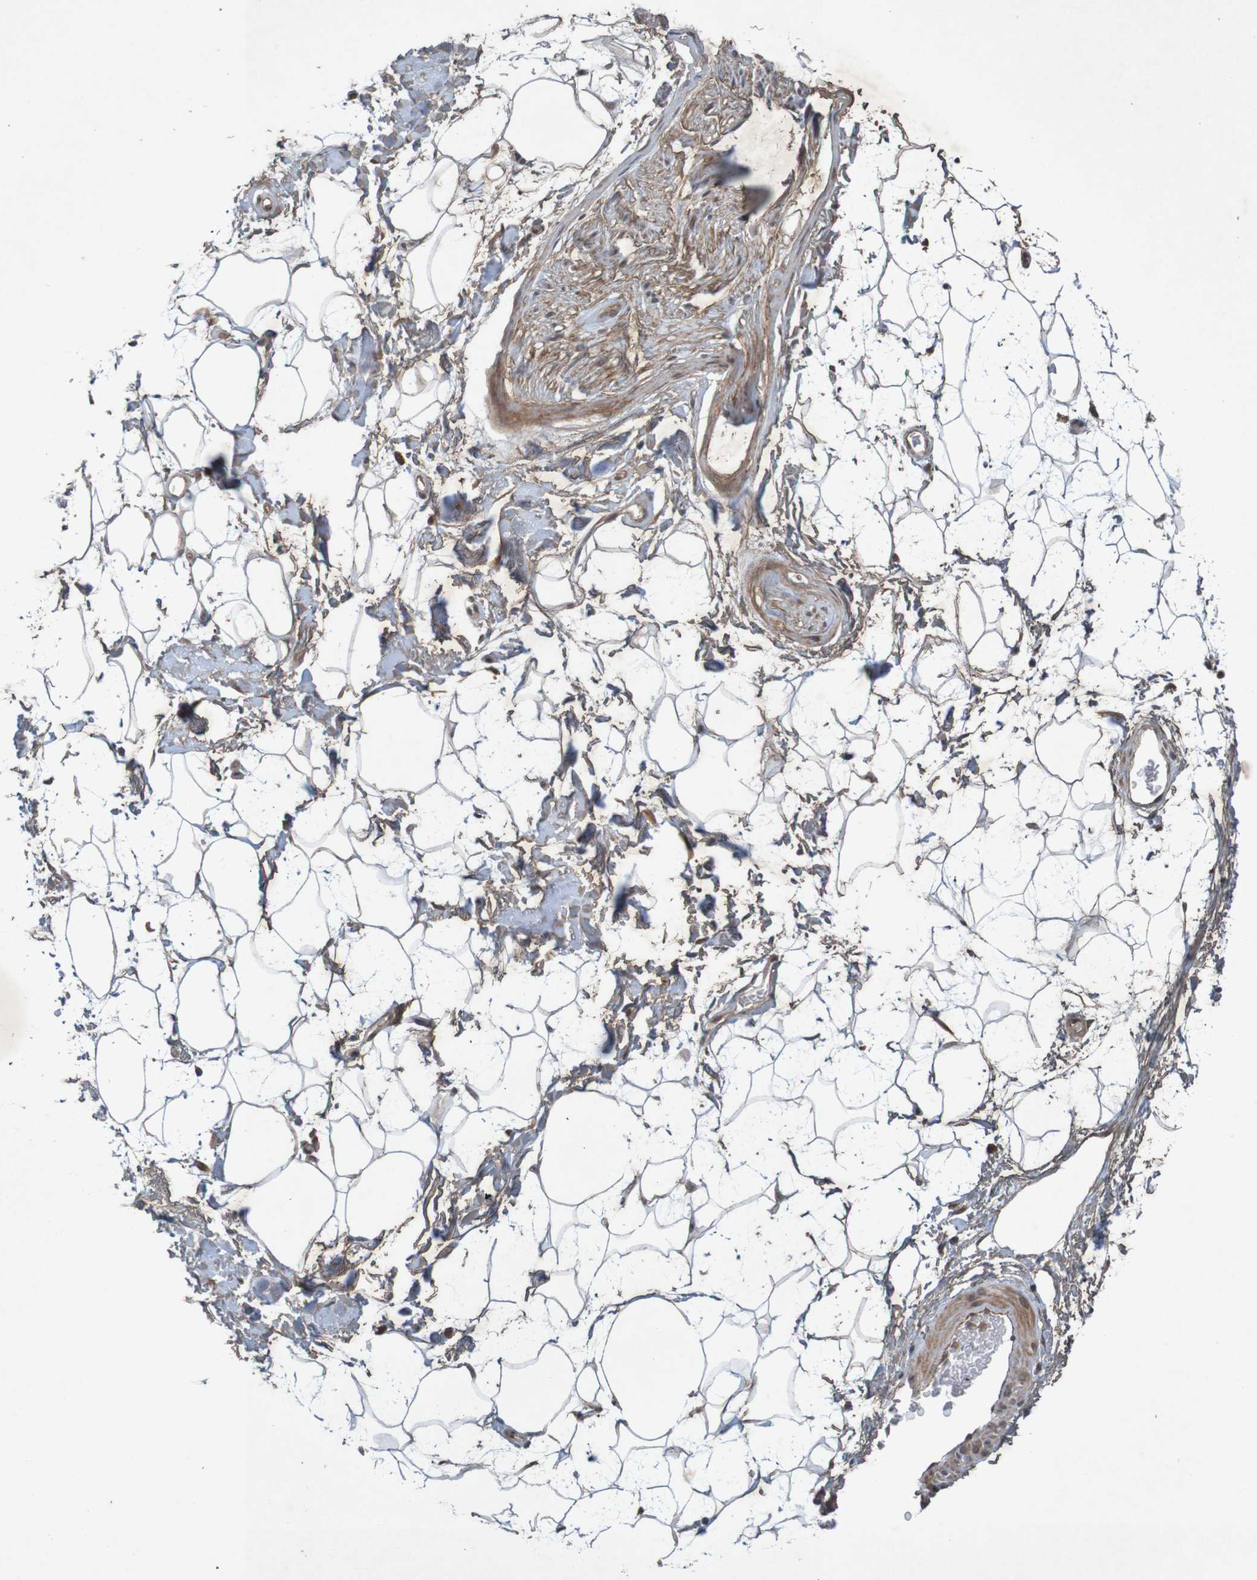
{"staining": {"intensity": "moderate", "quantity": "<25%", "location": "cytoplasmic/membranous"}, "tissue": "adipose tissue", "cell_type": "Adipocytes", "image_type": "normal", "snomed": [{"axis": "morphology", "description": "Normal tissue, NOS"}, {"axis": "topography", "description": "Soft tissue"}], "caption": "Moderate cytoplasmic/membranous positivity for a protein is identified in about <25% of adipocytes of normal adipose tissue using immunohistochemistry.", "gene": "ARHGEF11", "patient": {"sex": "male", "age": 72}}